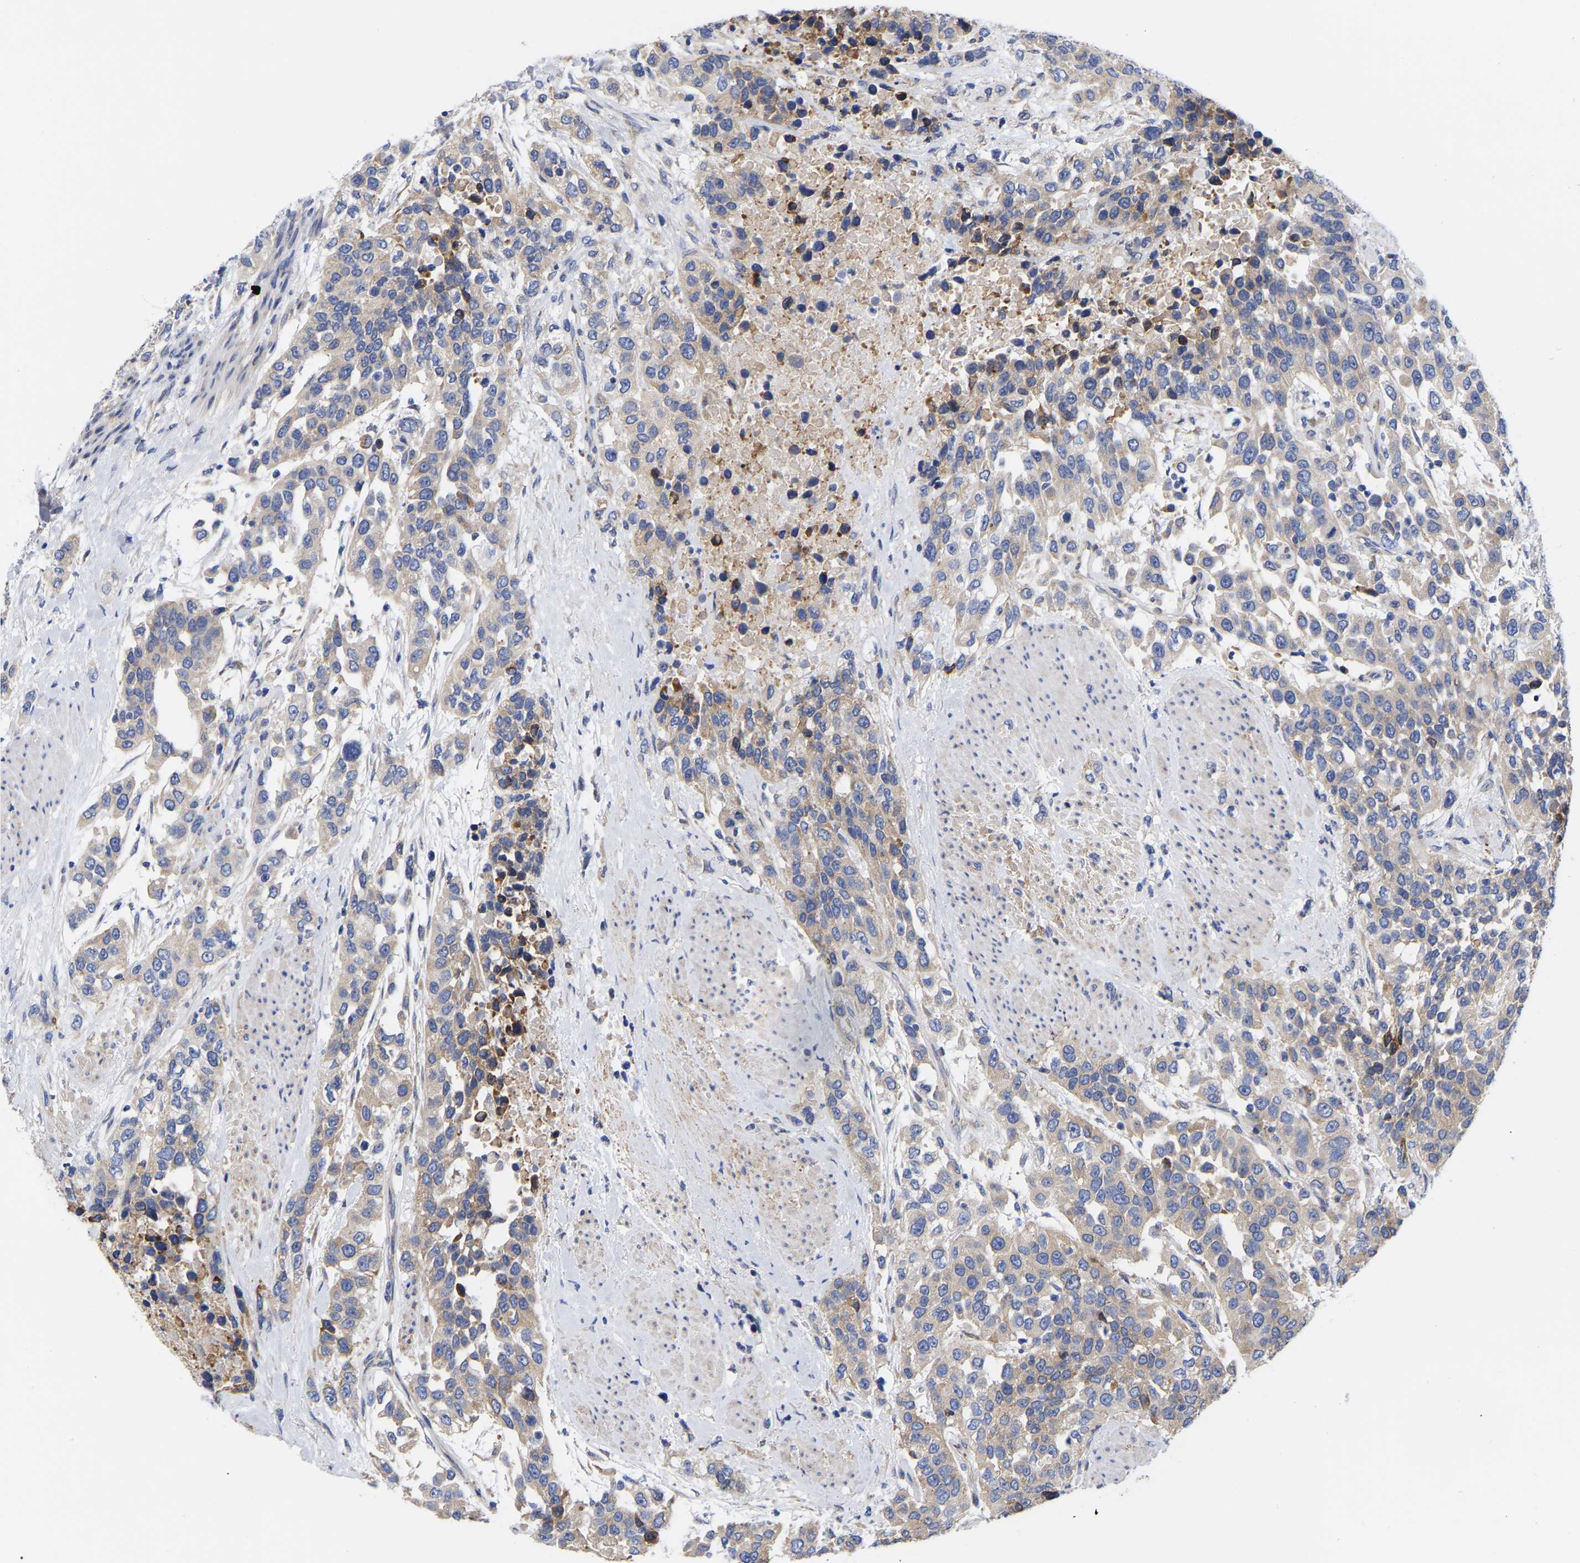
{"staining": {"intensity": "weak", "quantity": ">75%", "location": "cytoplasmic/membranous"}, "tissue": "urothelial cancer", "cell_type": "Tumor cells", "image_type": "cancer", "snomed": [{"axis": "morphology", "description": "Urothelial carcinoma, High grade"}, {"axis": "topography", "description": "Urinary bladder"}], "caption": "Weak cytoplasmic/membranous protein expression is identified in about >75% of tumor cells in urothelial cancer.", "gene": "CFAP298", "patient": {"sex": "female", "age": 80}}